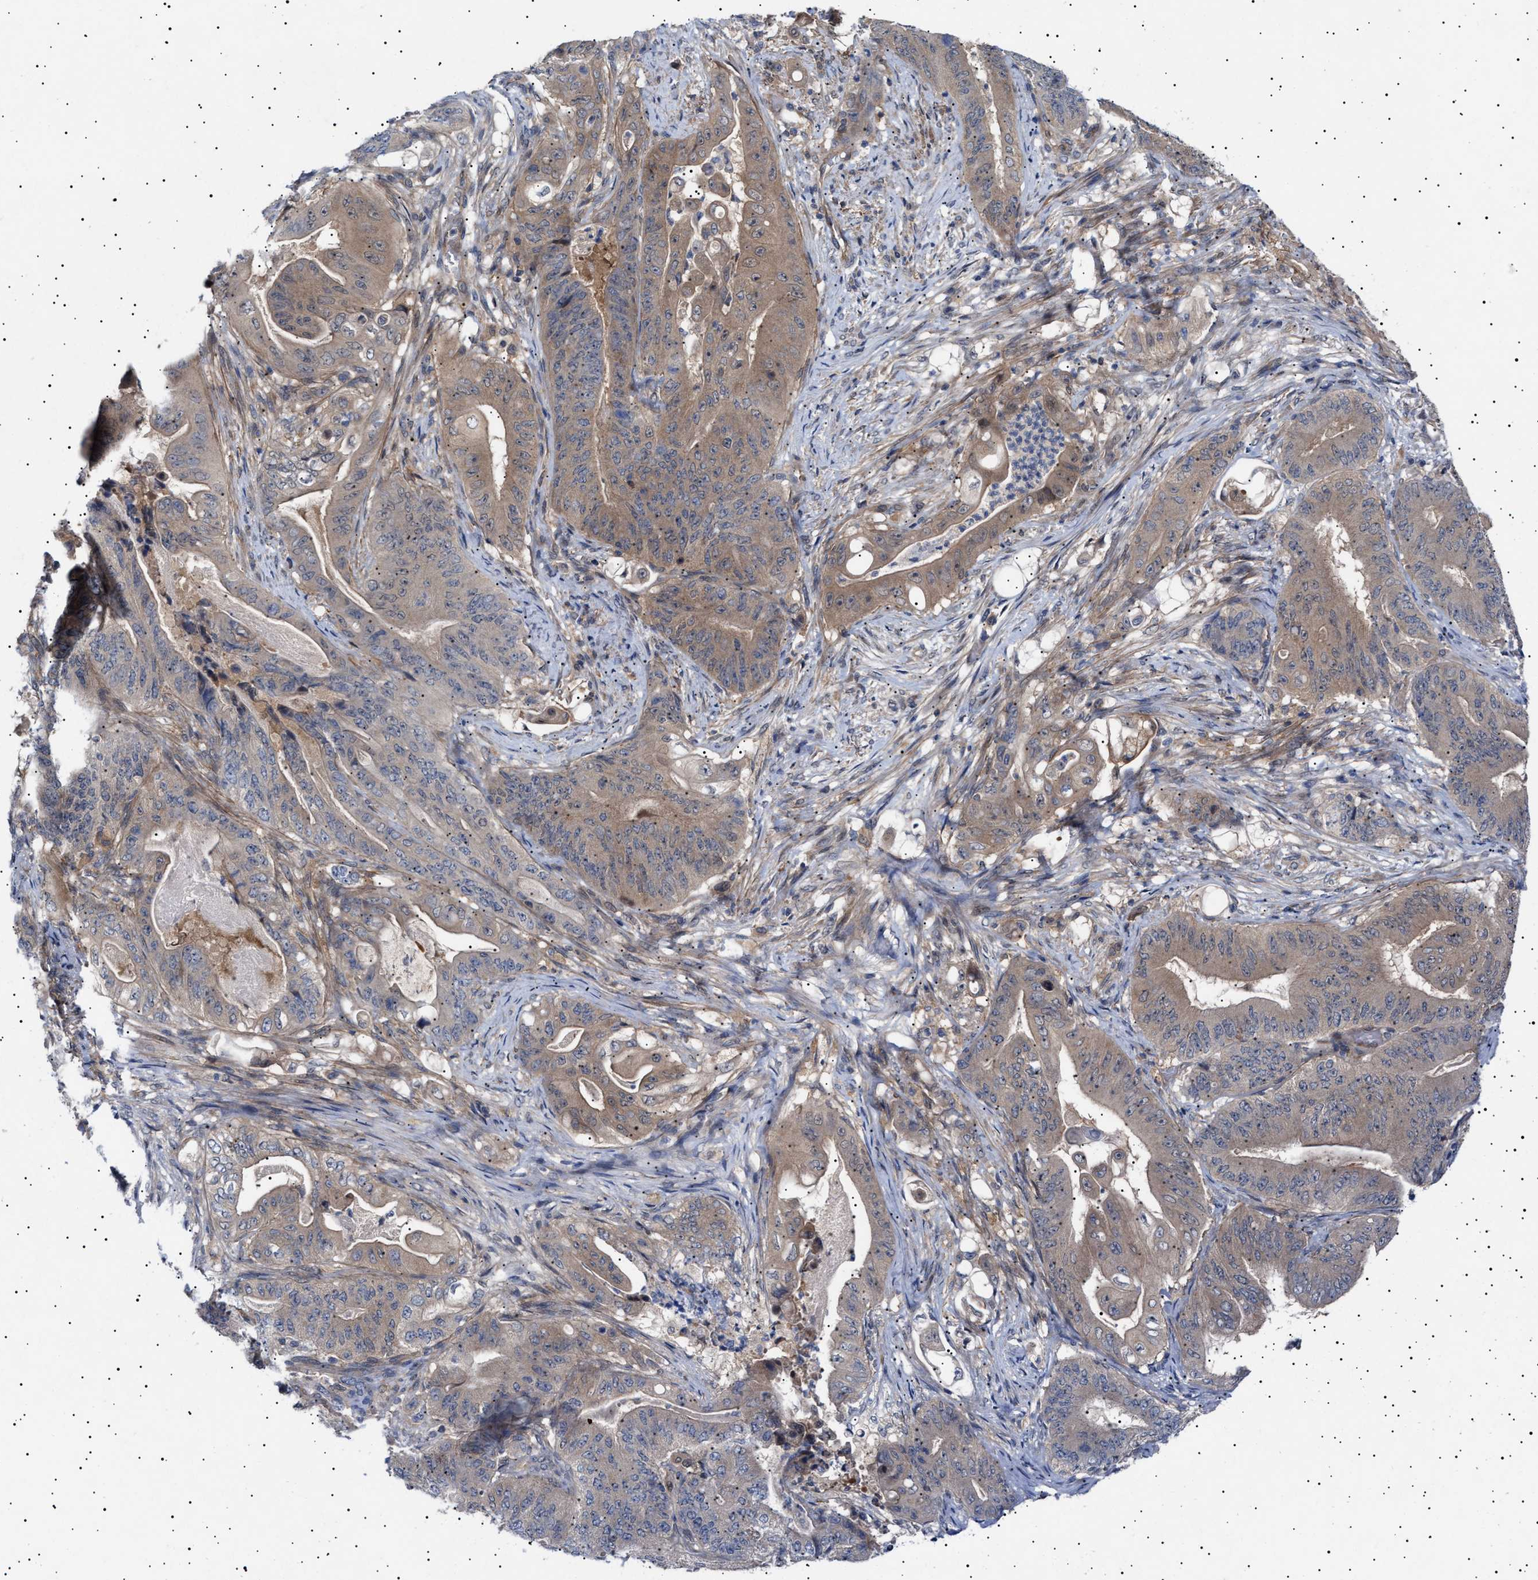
{"staining": {"intensity": "weak", "quantity": ">75%", "location": "cytoplasmic/membranous"}, "tissue": "stomach cancer", "cell_type": "Tumor cells", "image_type": "cancer", "snomed": [{"axis": "morphology", "description": "Adenocarcinoma, NOS"}, {"axis": "topography", "description": "Stomach"}], "caption": "Adenocarcinoma (stomach) stained with a brown dye demonstrates weak cytoplasmic/membranous positive positivity in about >75% of tumor cells.", "gene": "NPLOC4", "patient": {"sex": "female", "age": 73}}